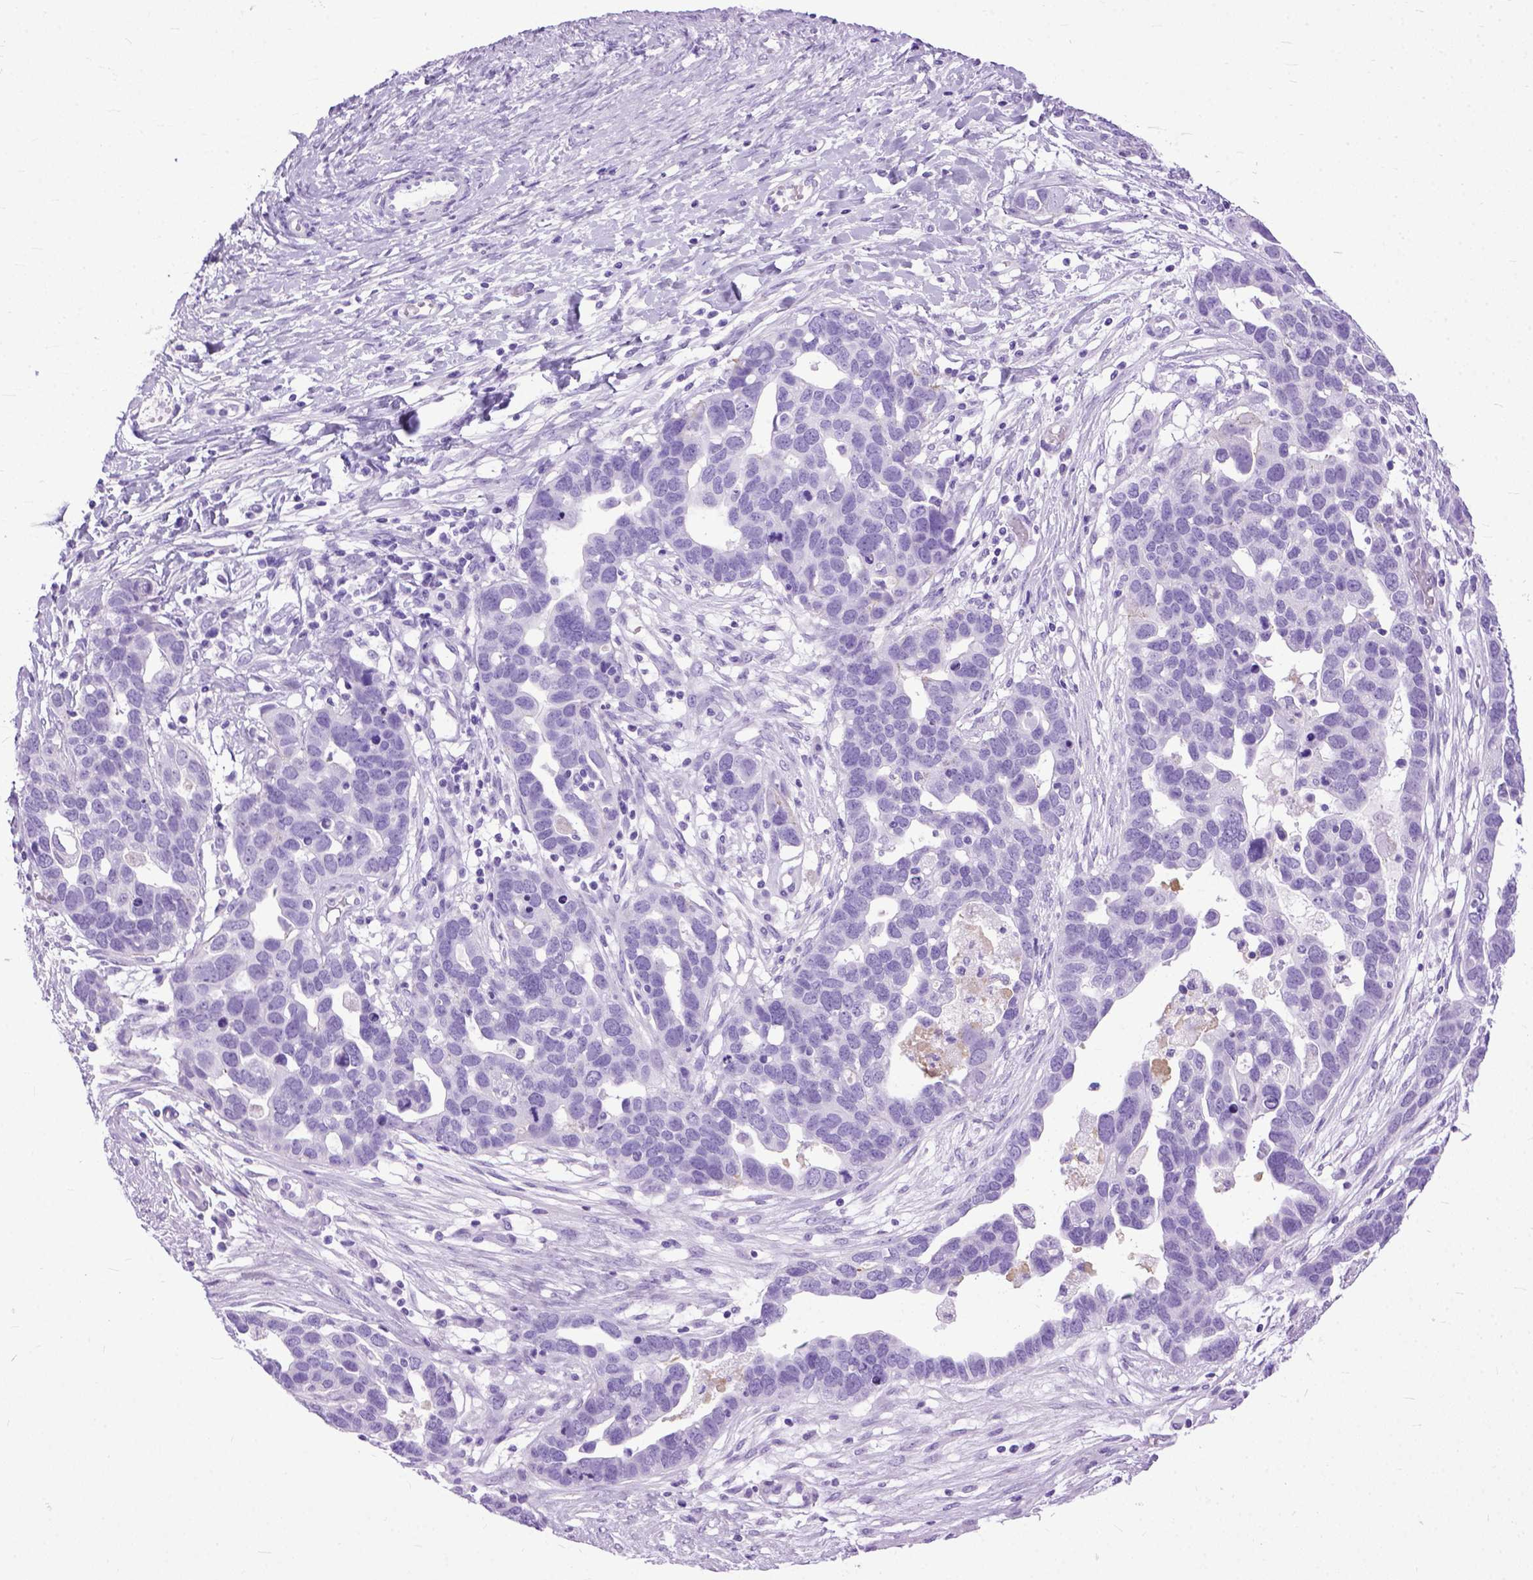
{"staining": {"intensity": "negative", "quantity": "none", "location": "none"}, "tissue": "ovarian cancer", "cell_type": "Tumor cells", "image_type": "cancer", "snomed": [{"axis": "morphology", "description": "Cystadenocarcinoma, serous, NOS"}, {"axis": "topography", "description": "Ovary"}], "caption": "This is an IHC micrograph of ovarian cancer. There is no expression in tumor cells.", "gene": "GNGT1", "patient": {"sex": "female", "age": 54}}